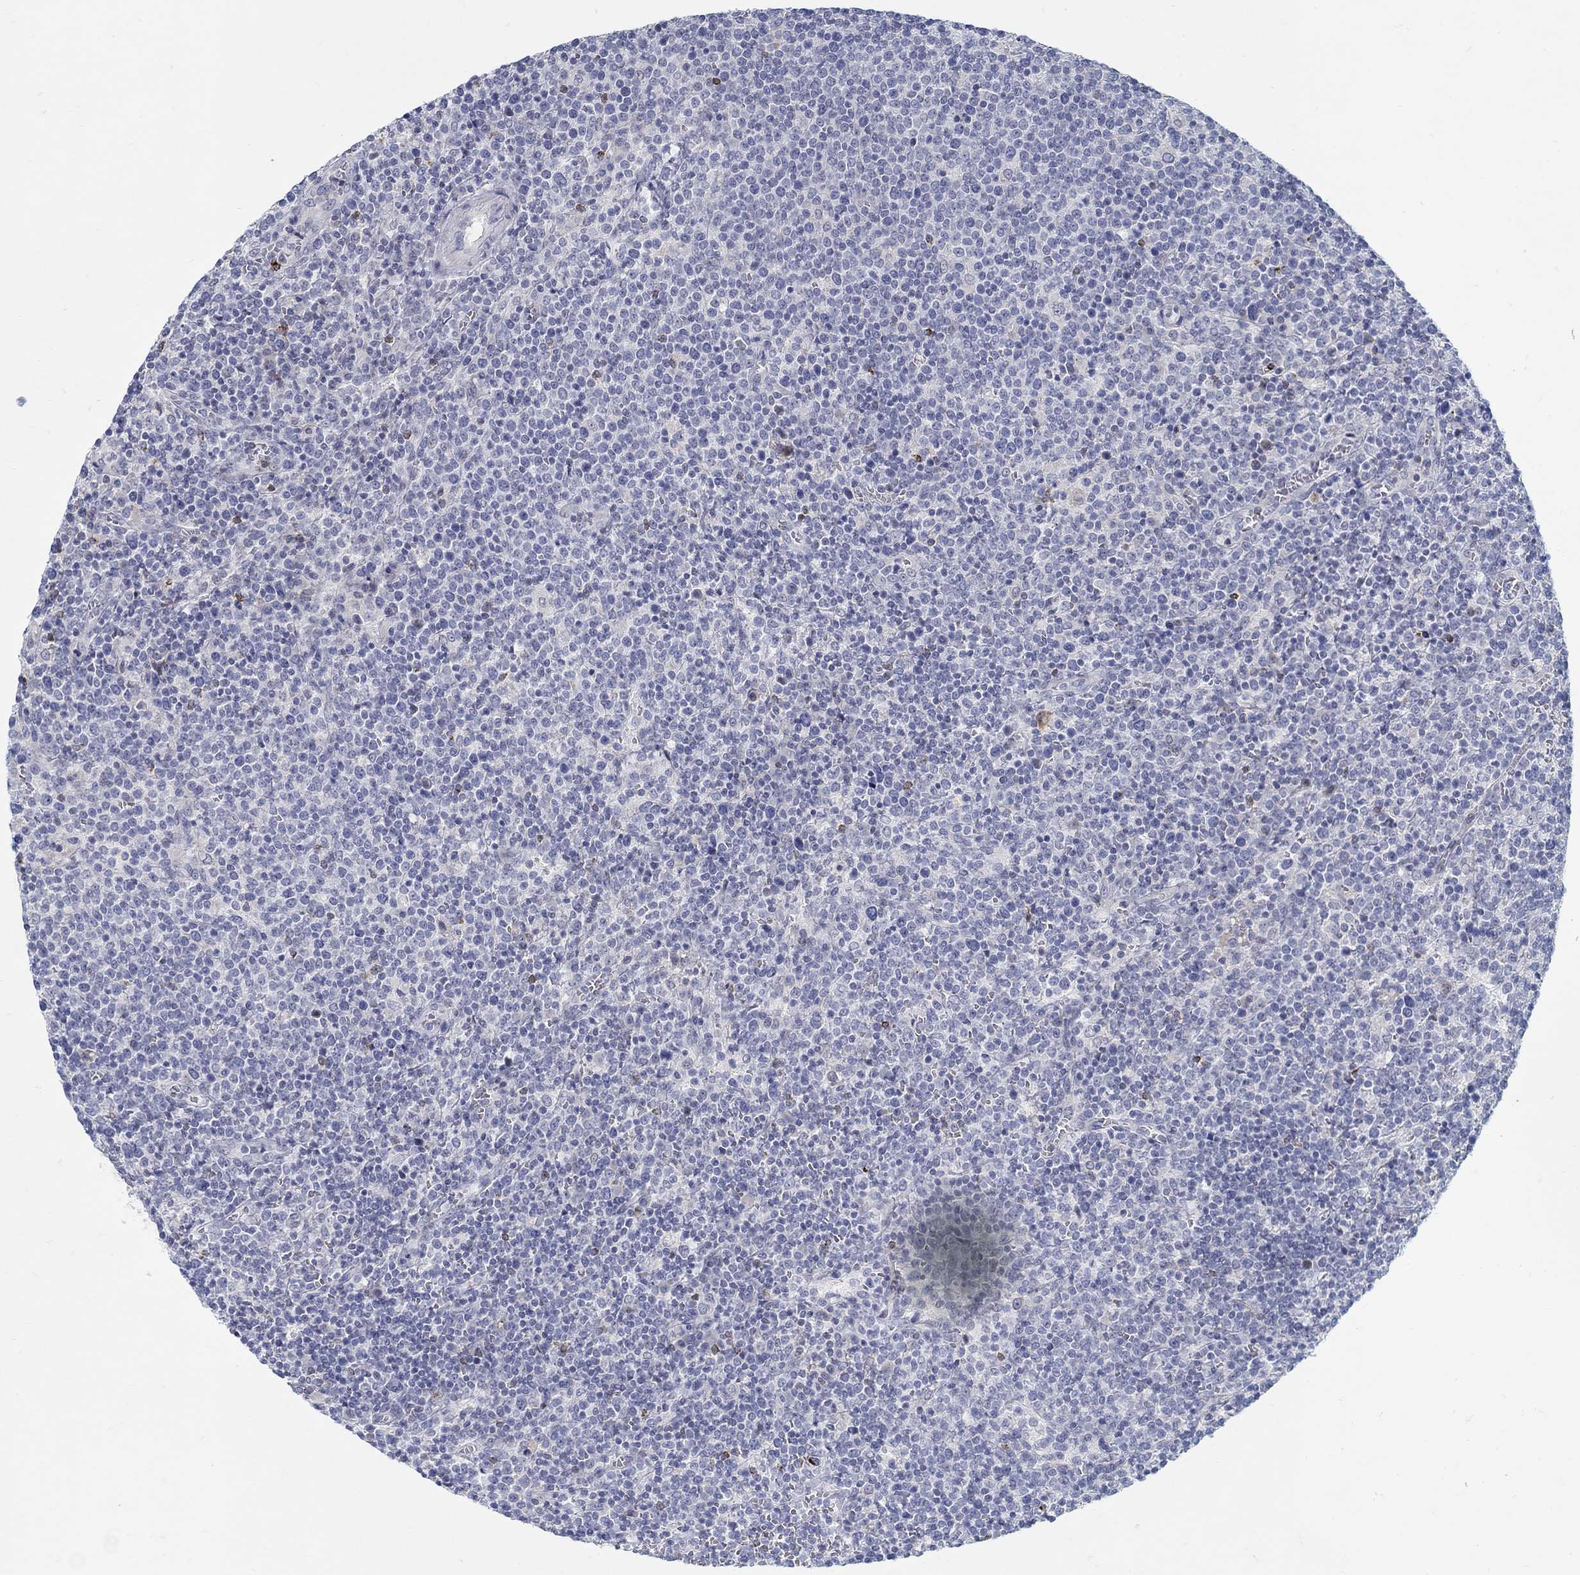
{"staining": {"intensity": "negative", "quantity": "none", "location": "none"}, "tissue": "lymphoma", "cell_type": "Tumor cells", "image_type": "cancer", "snomed": [{"axis": "morphology", "description": "Malignant lymphoma, non-Hodgkin's type, High grade"}, {"axis": "topography", "description": "Lymph node"}], "caption": "Lymphoma was stained to show a protein in brown. There is no significant expression in tumor cells.", "gene": "ANO7", "patient": {"sex": "male", "age": 61}}